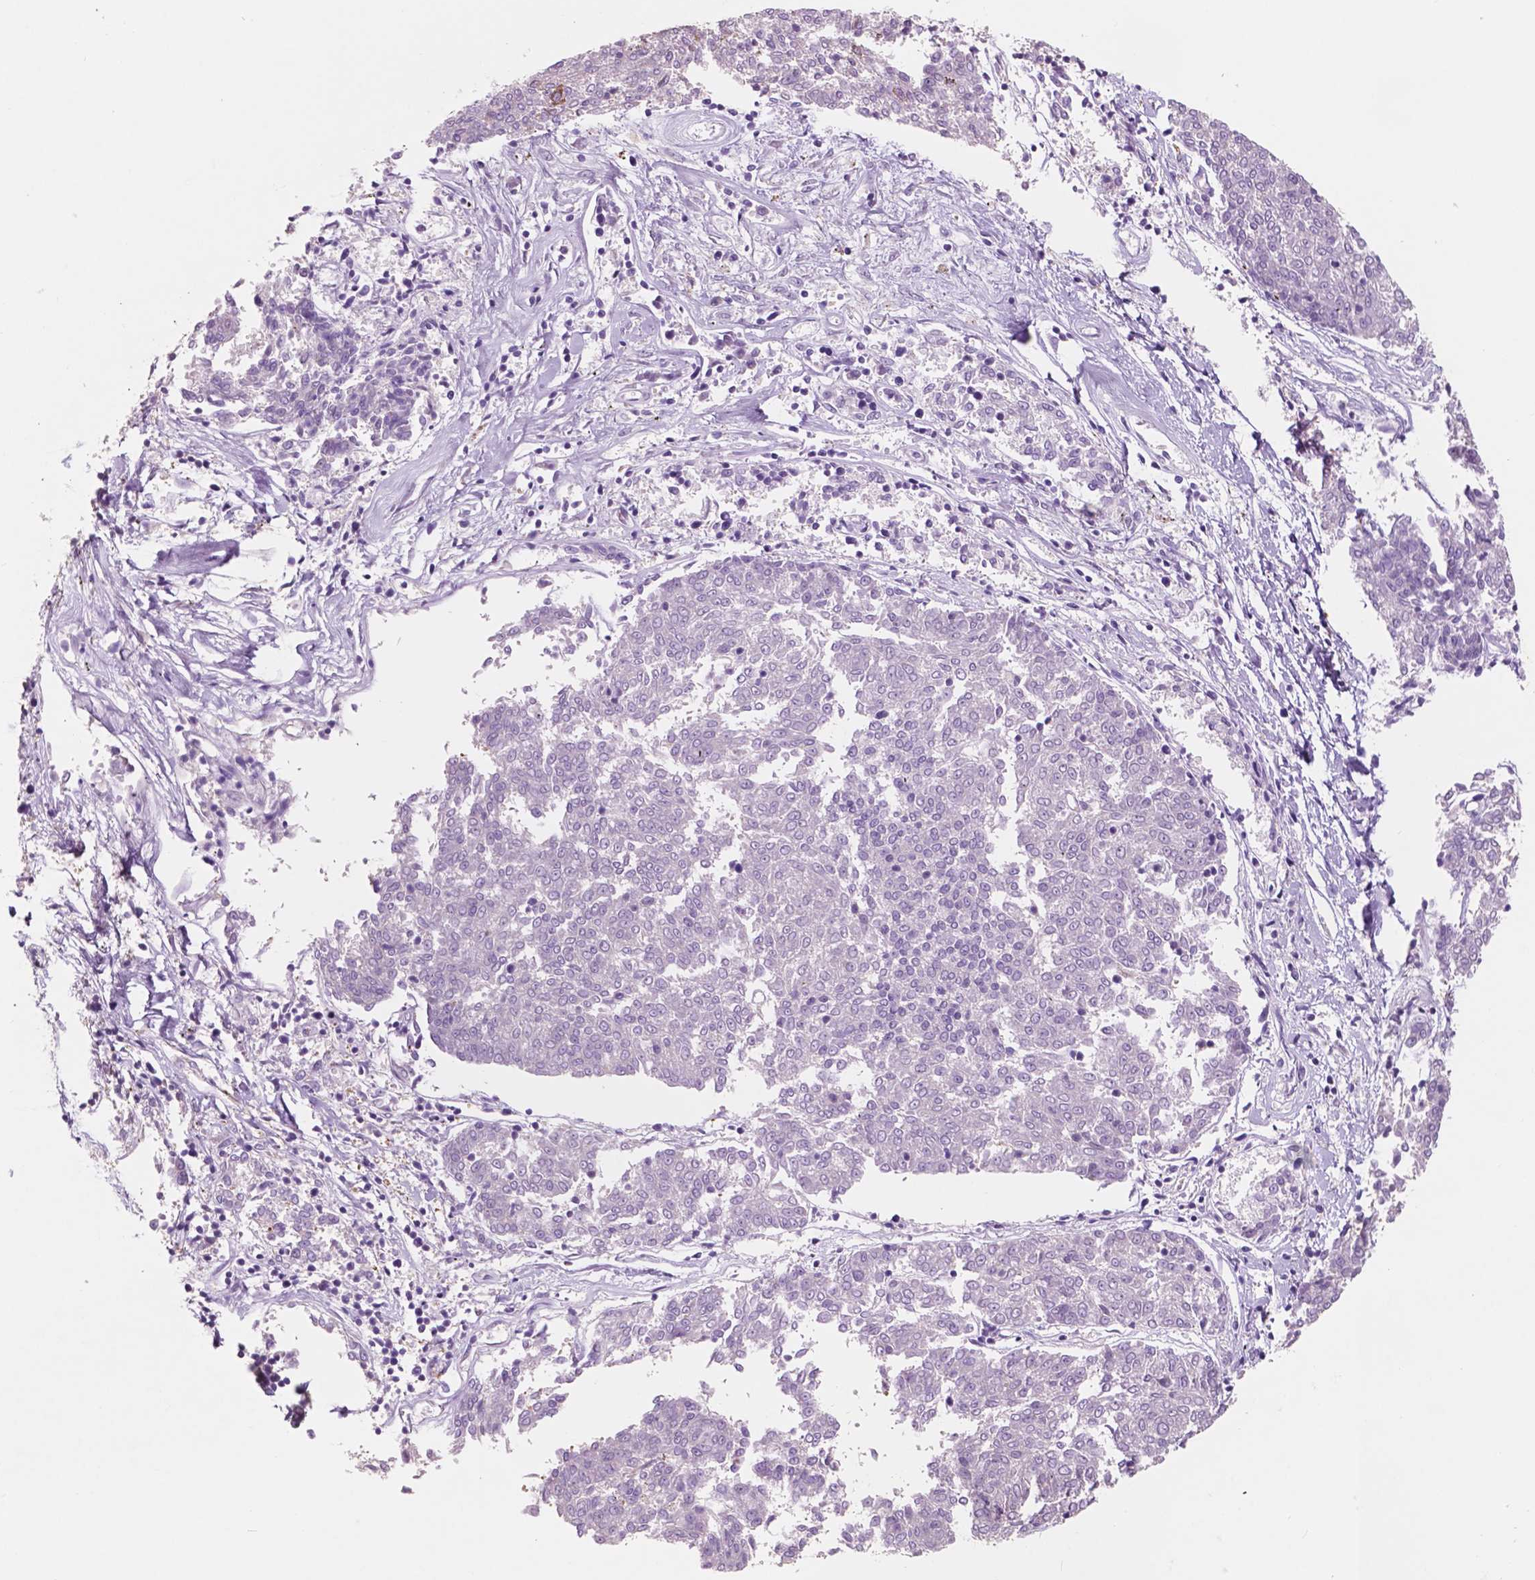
{"staining": {"intensity": "negative", "quantity": "none", "location": "none"}, "tissue": "melanoma", "cell_type": "Tumor cells", "image_type": "cancer", "snomed": [{"axis": "morphology", "description": "Malignant melanoma, NOS"}, {"axis": "topography", "description": "Skin"}], "caption": "This is a histopathology image of immunohistochemistry staining of malignant melanoma, which shows no positivity in tumor cells.", "gene": "CUZD1", "patient": {"sex": "female", "age": 72}}